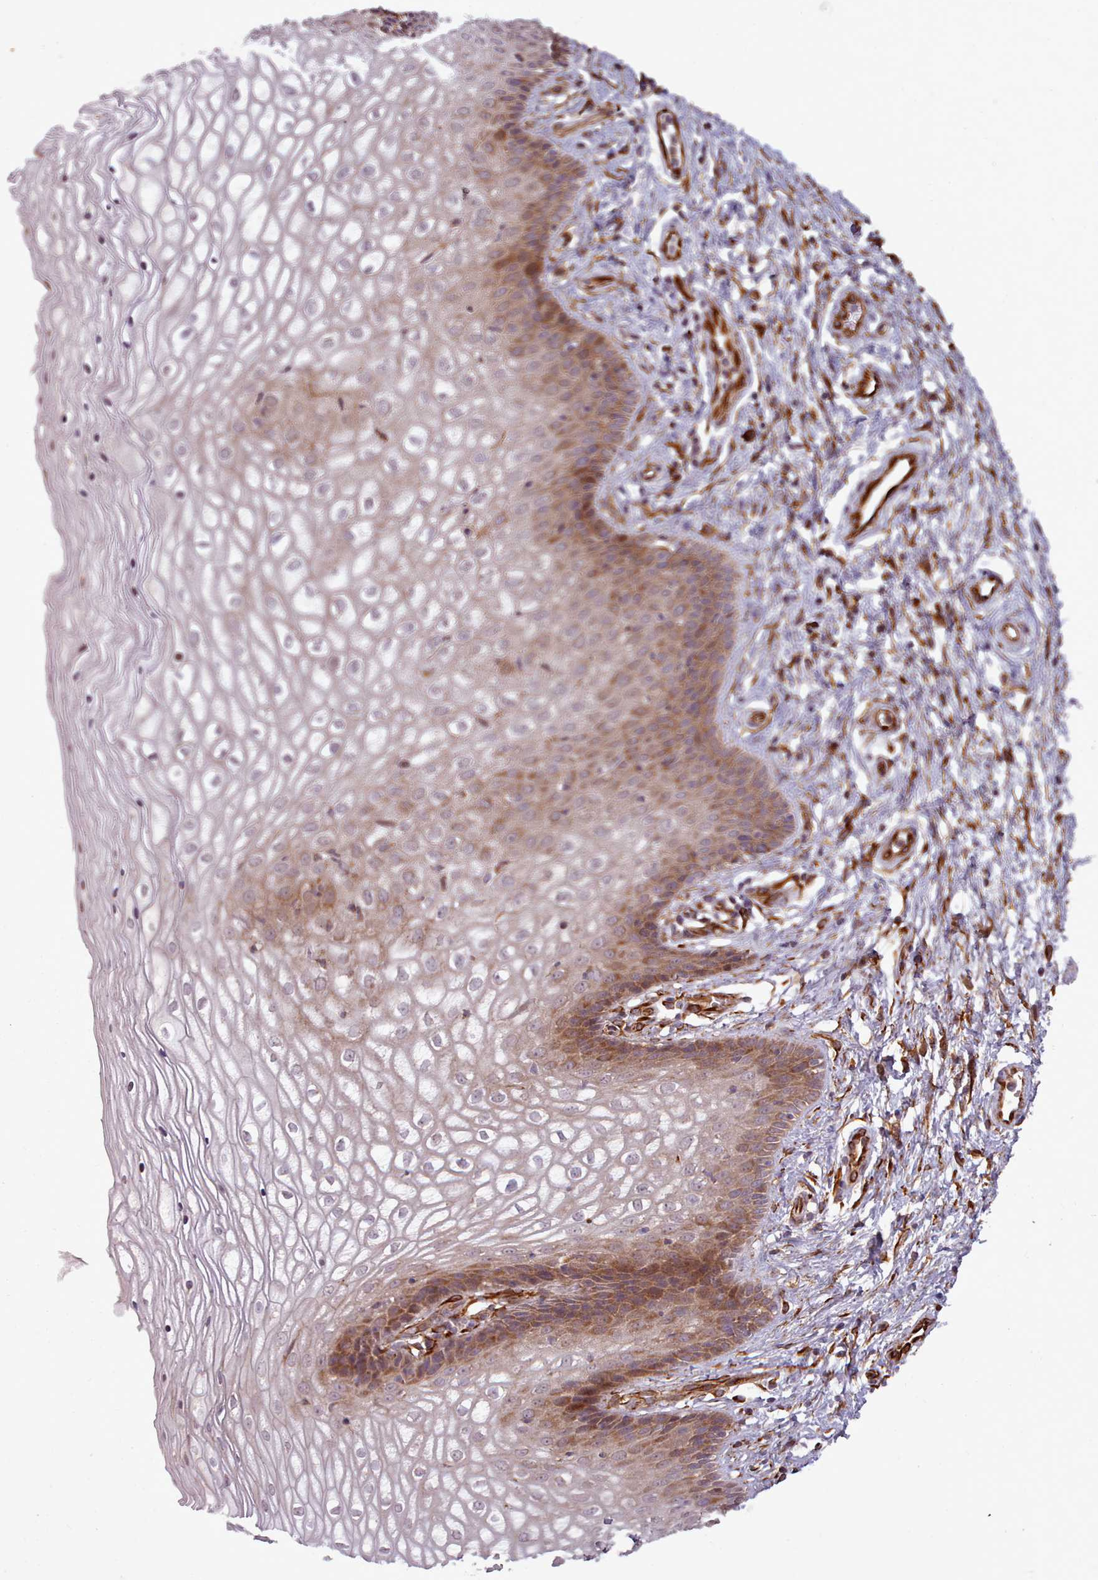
{"staining": {"intensity": "moderate", "quantity": "25%-75%", "location": "cytoplasmic/membranous"}, "tissue": "vagina", "cell_type": "Squamous epithelial cells", "image_type": "normal", "snomed": [{"axis": "morphology", "description": "Normal tissue, NOS"}, {"axis": "topography", "description": "Vagina"}], "caption": "This micrograph demonstrates IHC staining of unremarkable vagina, with medium moderate cytoplasmic/membranous staining in about 25%-75% of squamous epithelial cells.", "gene": "GBGT1", "patient": {"sex": "female", "age": 34}}